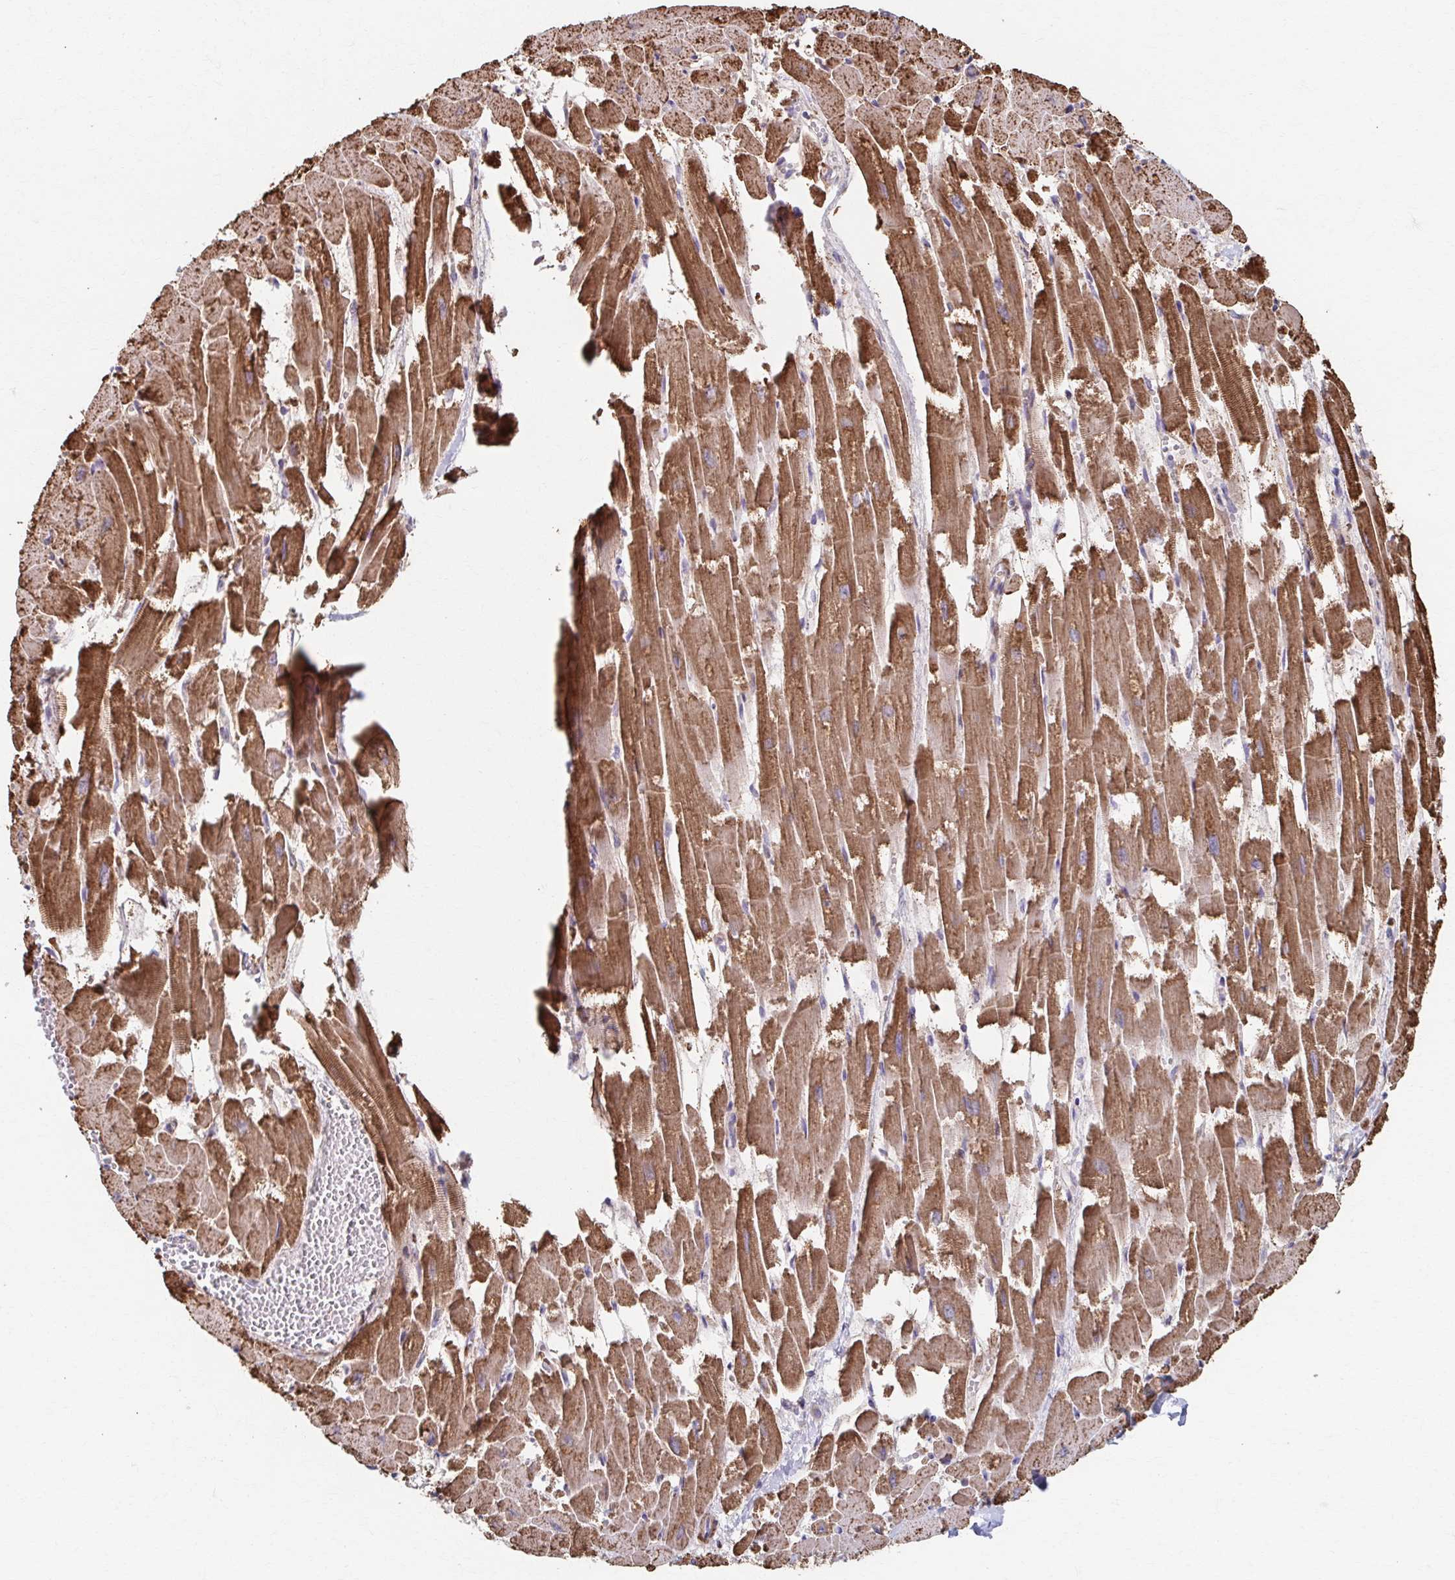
{"staining": {"intensity": "moderate", "quantity": ">75%", "location": "cytoplasmic/membranous"}, "tissue": "heart muscle", "cell_type": "Cardiomyocytes", "image_type": "normal", "snomed": [{"axis": "morphology", "description": "Normal tissue, NOS"}, {"axis": "topography", "description": "Heart"}], "caption": "Benign heart muscle was stained to show a protein in brown. There is medium levels of moderate cytoplasmic/membranous expression in approximately >75% of cardiomyocytes. The protein of interest is shown in brown color, while the nuclei are stained blue.", "gene": "KLHL34", "patient": {"sex": "female", "age": 52}}